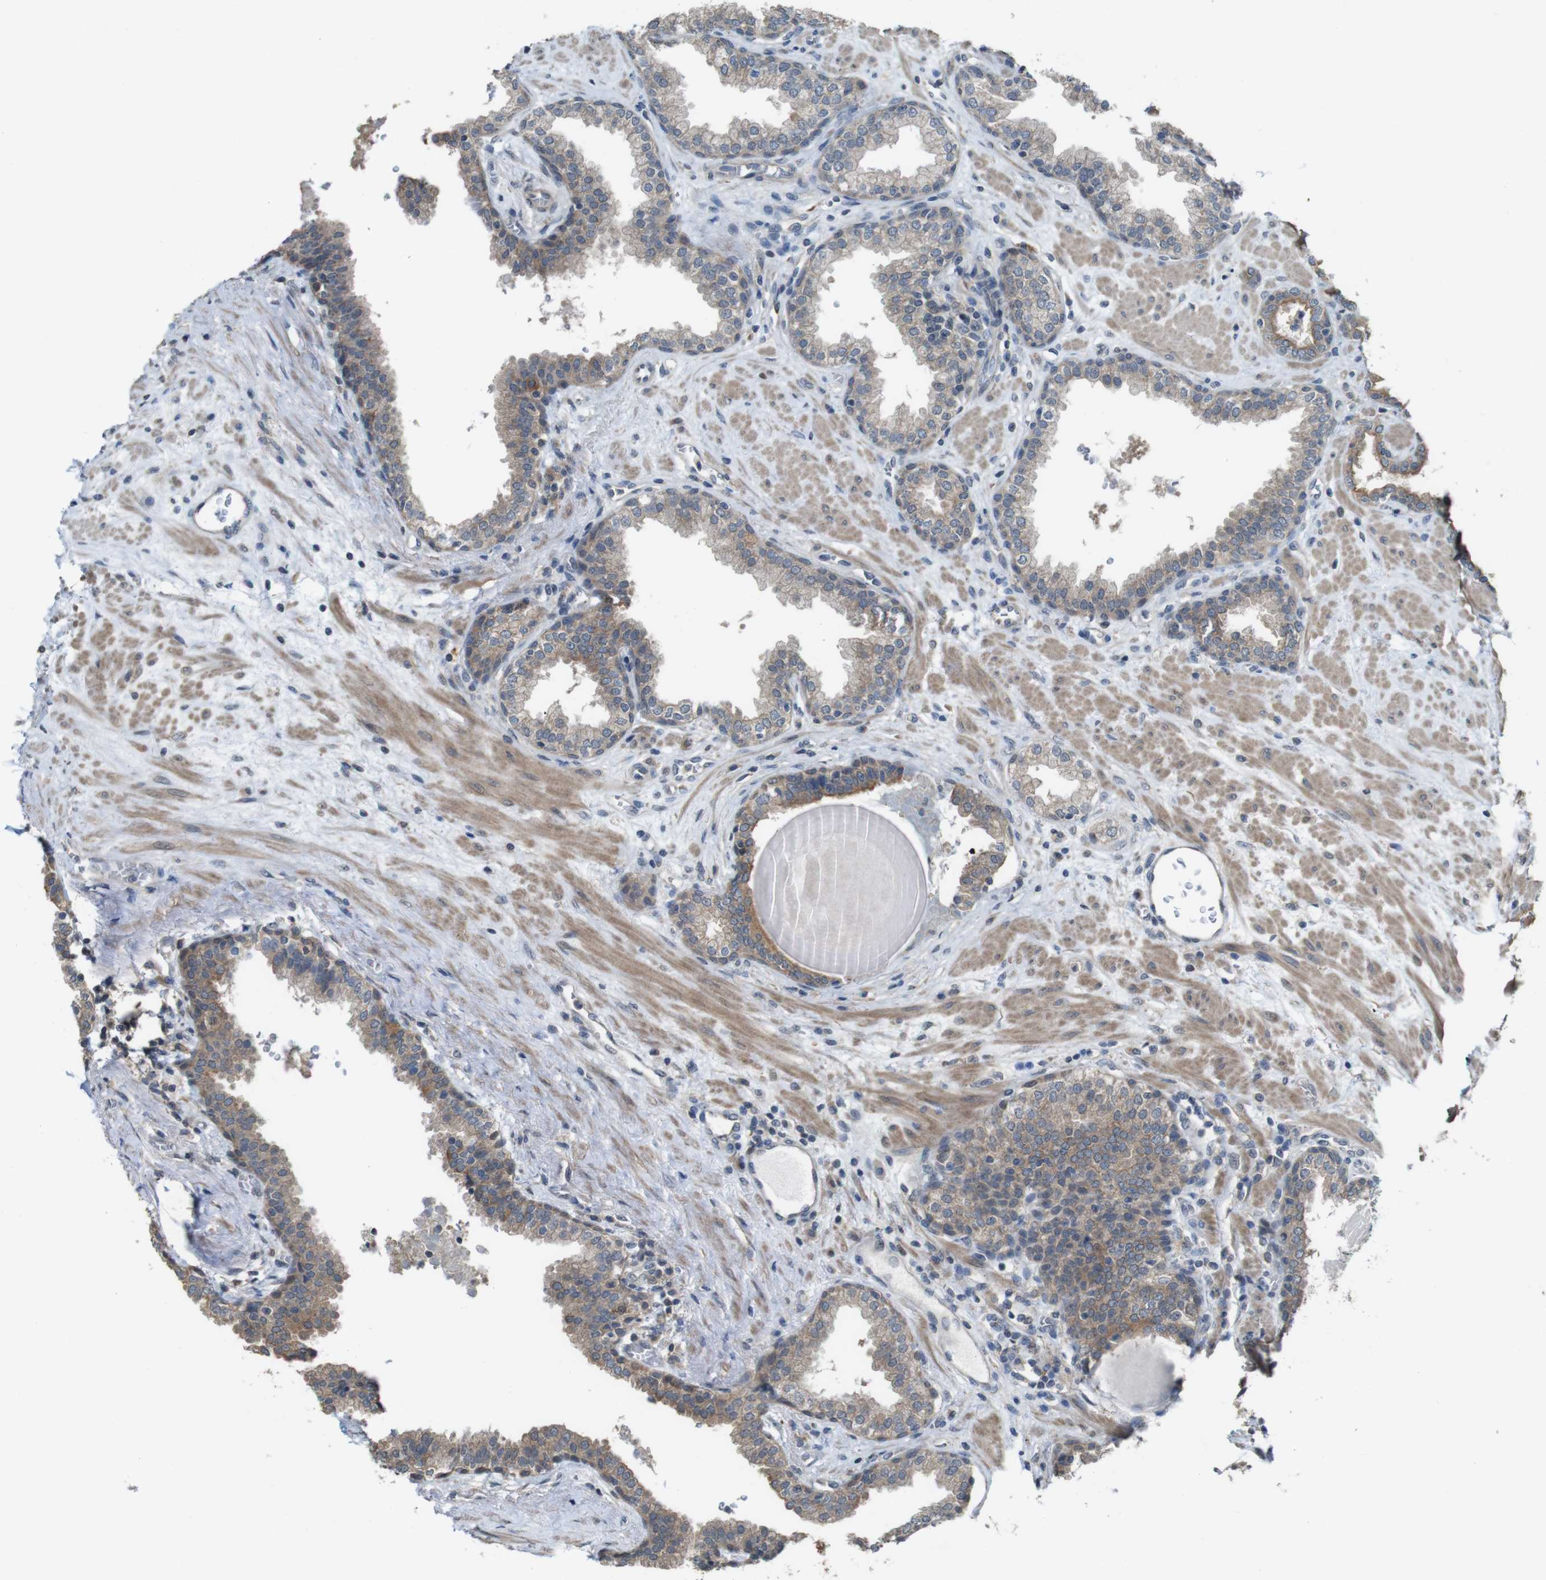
{"staining": {"intensity": "moderate", "quantity": "25%-75%", "location": "cytoplasmic/membranous"}, "tissue": "prostate", "cell_type": "Glandular cells", "image_type": "normal", "snomed": [{"axis": "morphology", "description": "Normal tissue, NOS"}, {"axis": "topography", "description": "Prostate"}], "caption": "A histopathology image of prostate stained for a protein shows moderate cytoplasmic/membranous brown staining in glandular cells.", "gene": "CDC34", "patient": {"sex": "male", "age": 51}}